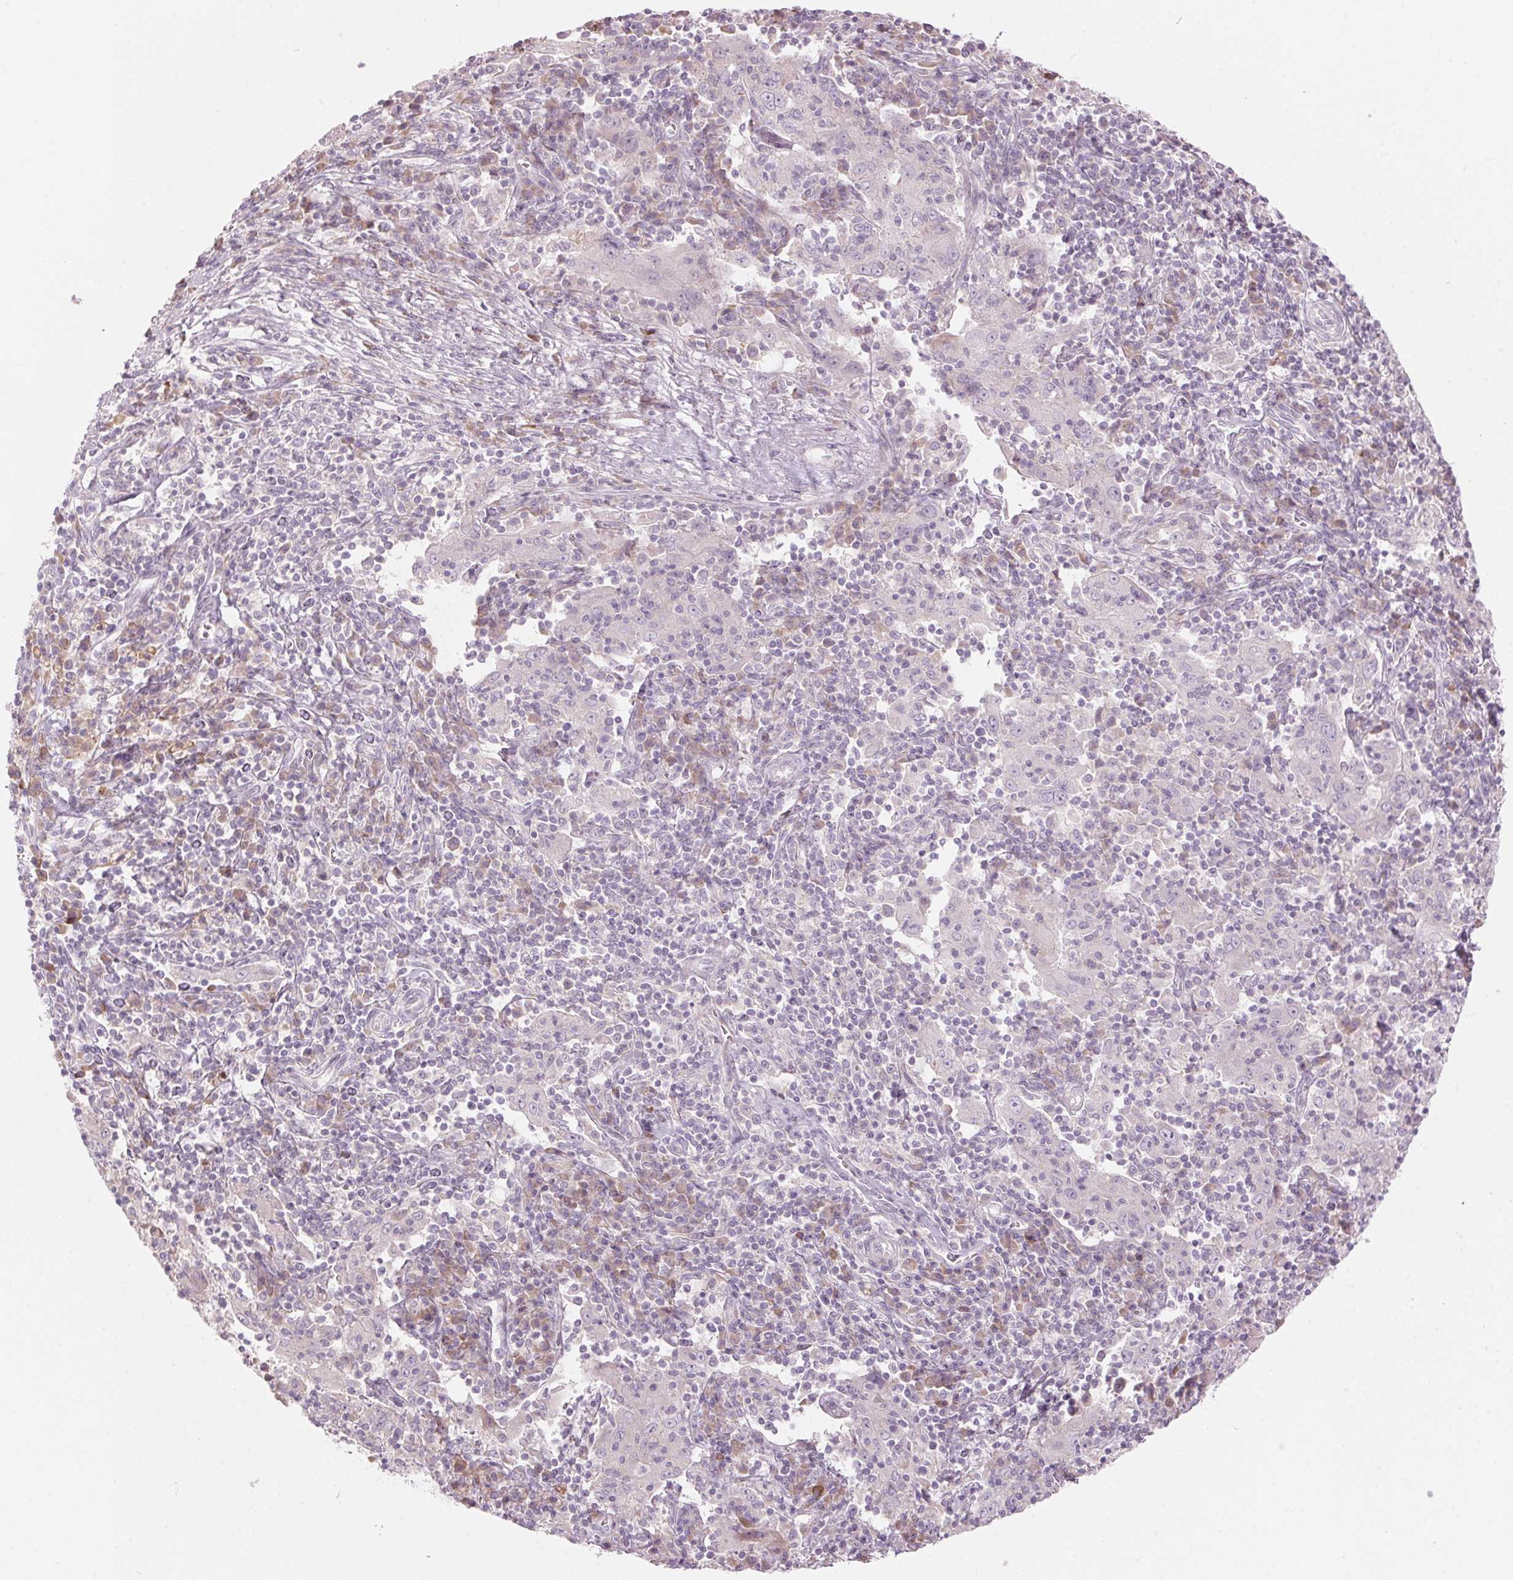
{"staining": {"intensity": "negative", "quantity": "none", "location": "none"}, "tissue": "pancreatic cancer", "cell_type": "Tumor cells", "image_type": "cancer", "snomed": [{"axis": "morphology", "description": "Adenocarcinoma, NOS"}, {"axis": "topography", "description": "Pancreas"}], "caption": "Pancreatic cancer was stained to show a protein in brown. There is no significant expression in tumor cells.", "gene": "GNMT", "patient": {"sex": "male", "age": 63}}